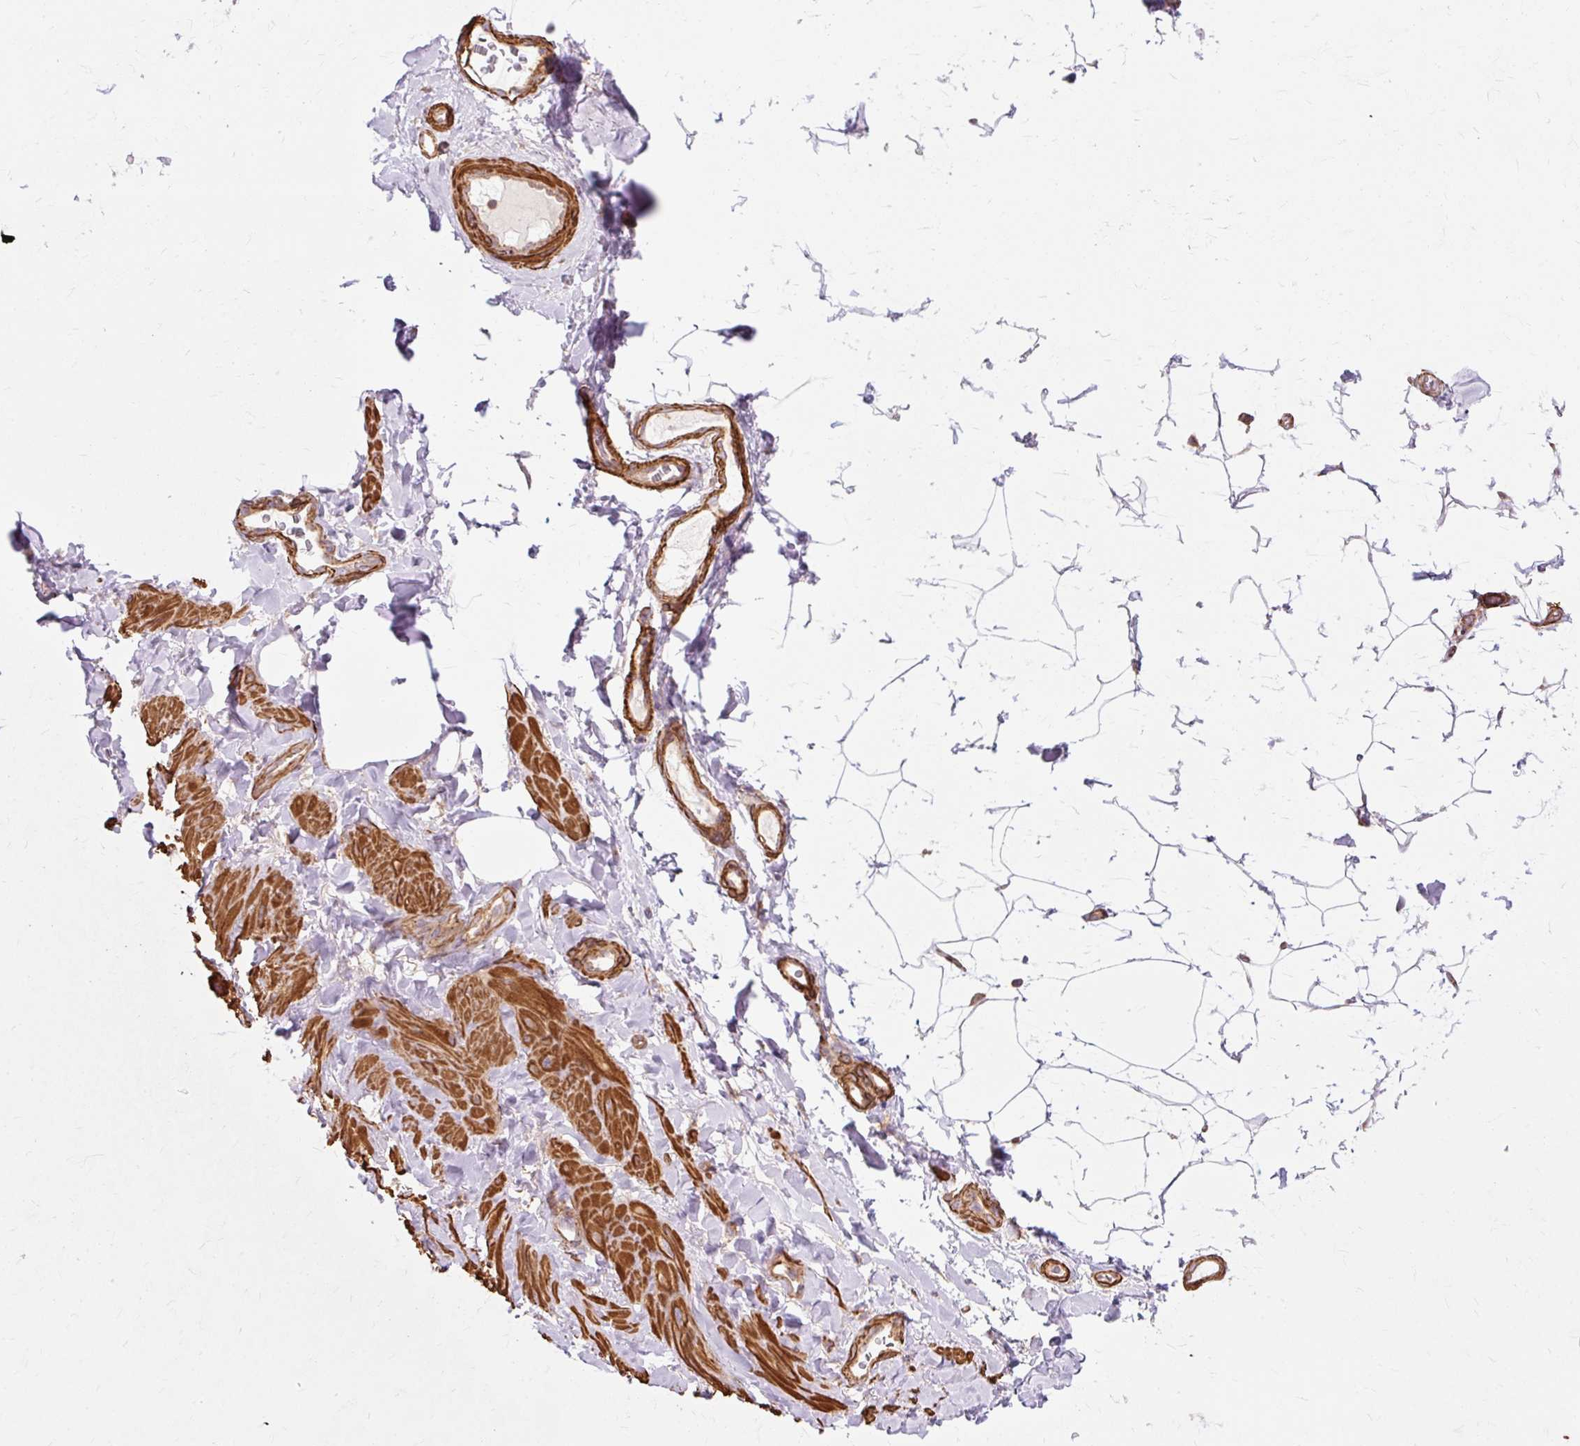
{"staining": {"intensity": "negative", "quantity": "none", "location": "none"}, "tissue": "adipose tissue", "cell_type": "Adipocytes", "image_type": "normal", "snomed": [{"axis": "morphology", "description": "Normal tissue, NOS"}, {"axis": "topography", "description": "Vascular tissue"}, {"axis": "topography", "description": "Peripheral nerve tissue"}], "caption": "Adipose tissue stained for a protein using IHC exhibits no staining adipocytes.", "gene": "TBC1D2B", "patient": {"sex": "male", "age": 41}}